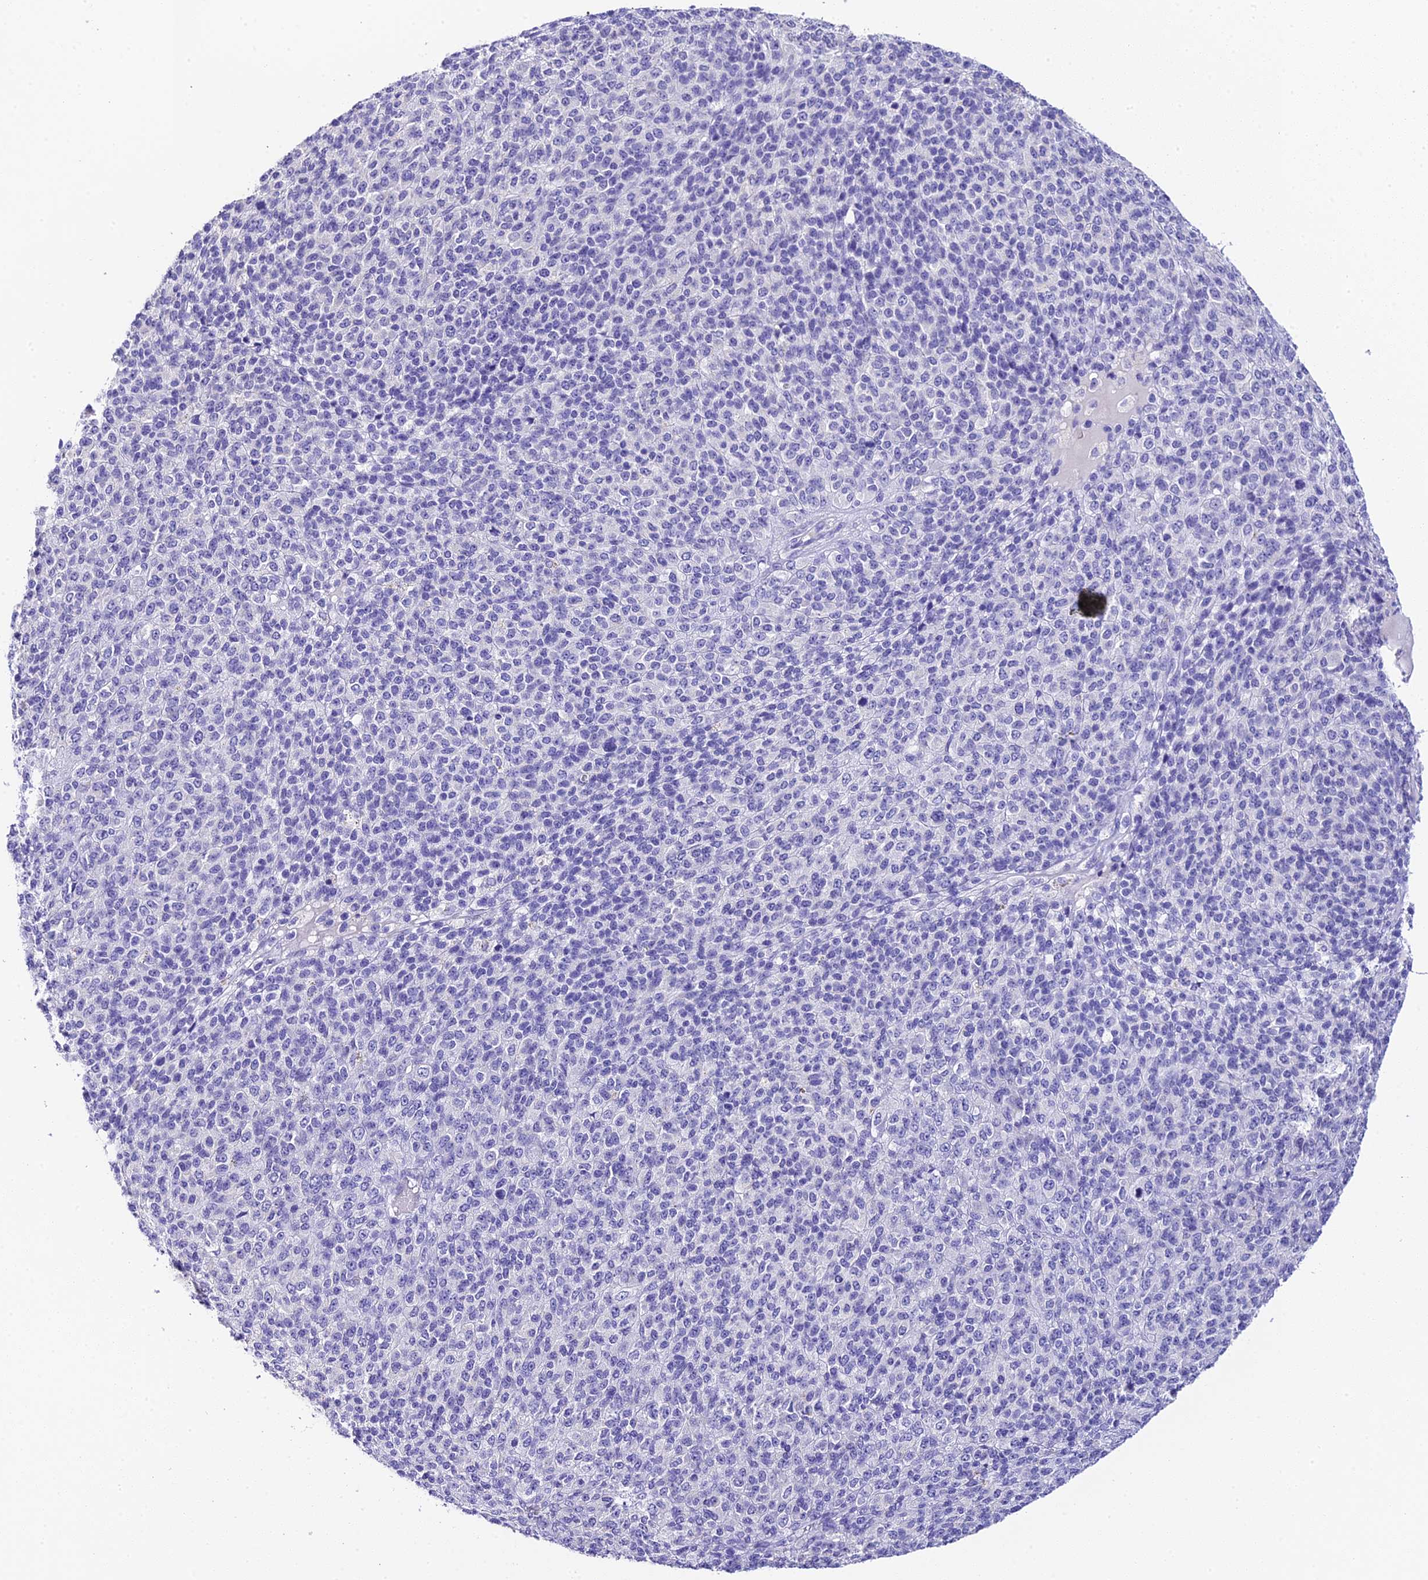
{"staining": {"intensity": "negative", "quantity": "none", "location": "none"}, "tissue": "melanoma", "cell_type": "Tumor cells", "image_type": "cancer", "snomed": [{"axis": "morphology", "description": "Malignant melanoma, Metastatic site"}, {"axis": "topography", "description": "Brain"}], "caption": "Protein analysis of melanoma reveals no significant positivity in tumor cells. (Immunohistochemistry, brightfield microscopy, high magnification).", "gene": "C12orf29", "patient": {"sex": "female", "age": 56}}